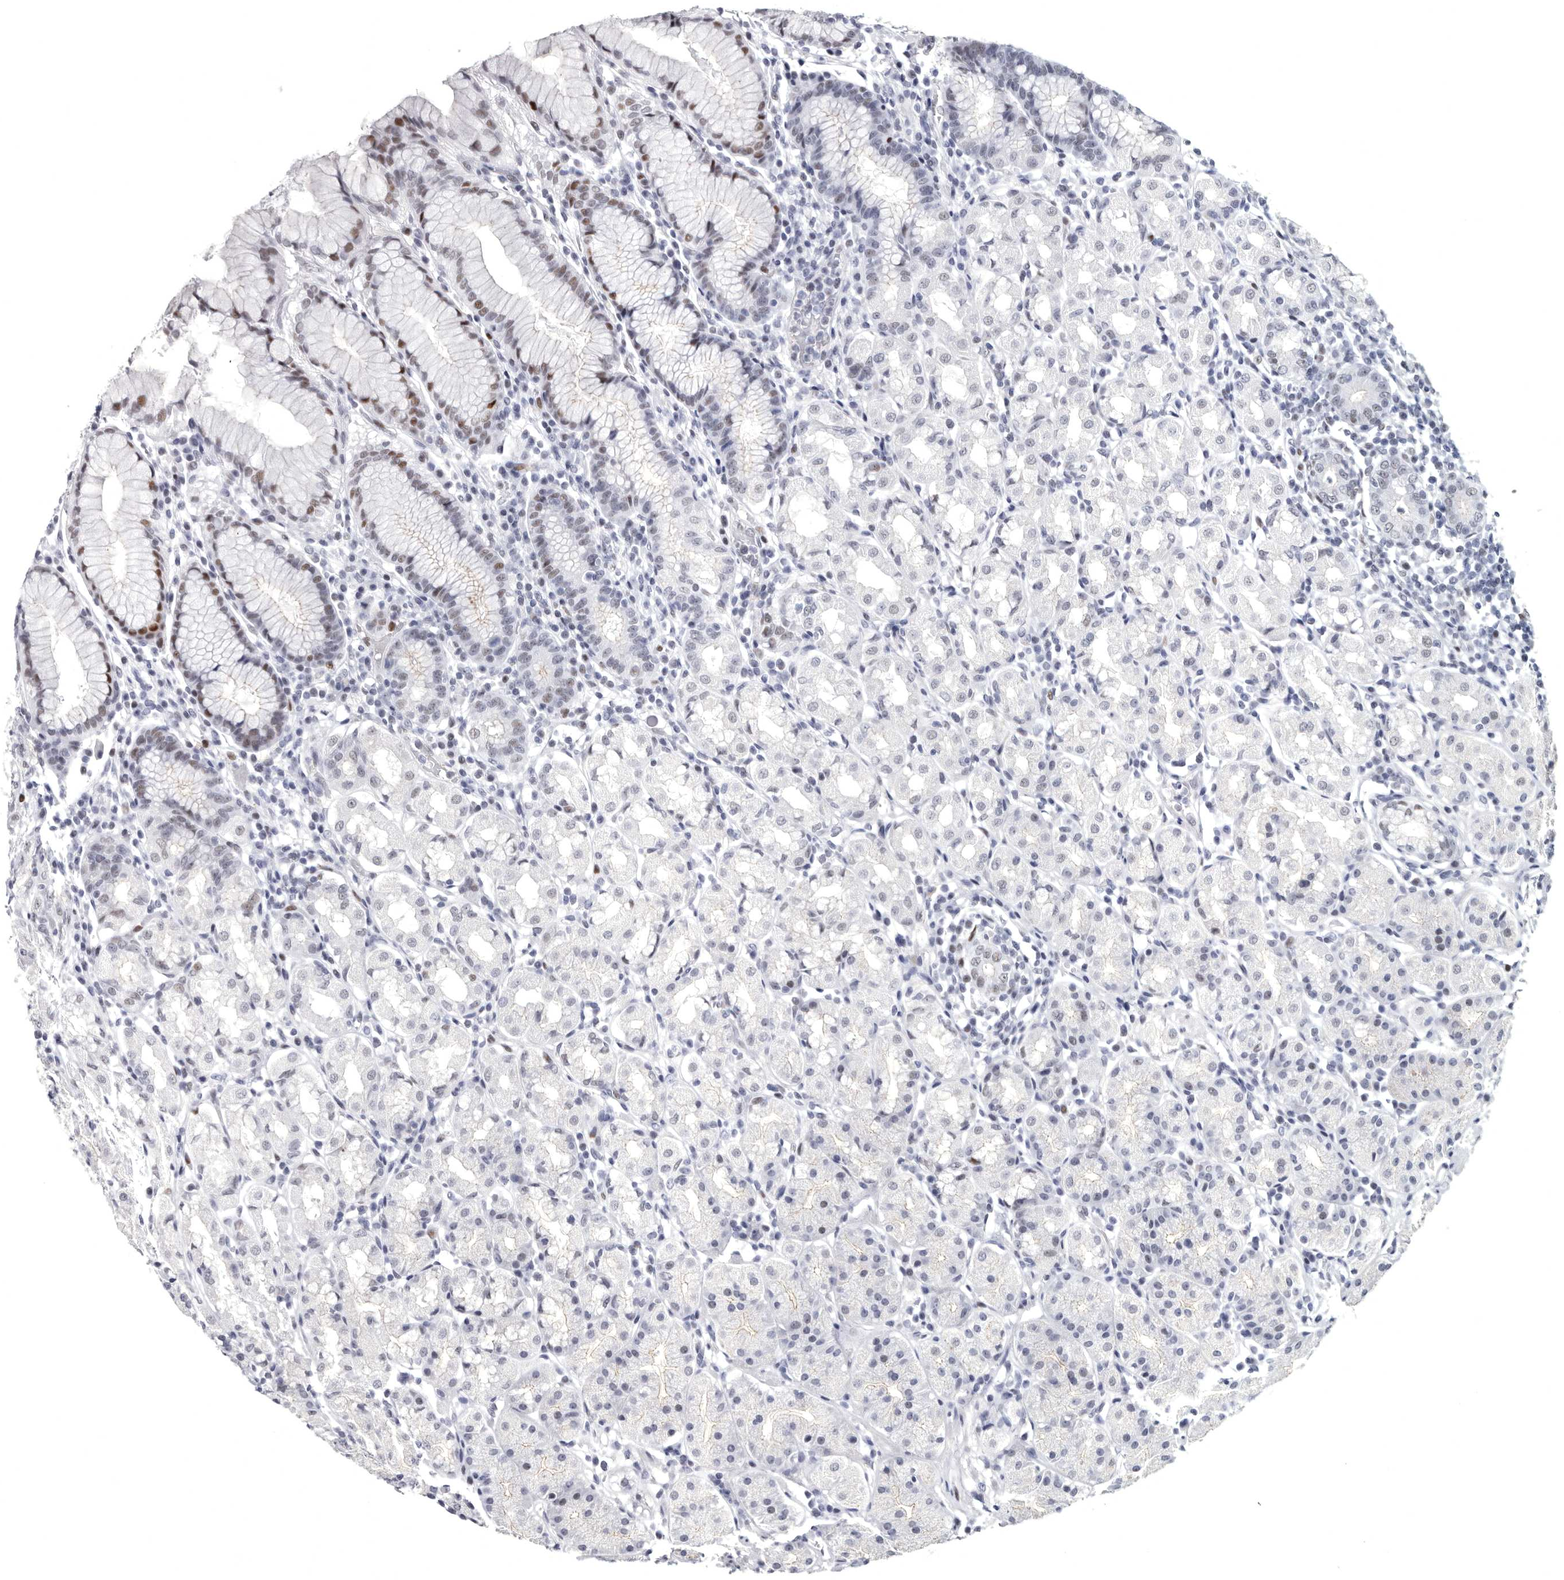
{"staining": {"intensity": "moderate", "quantity": "<25%", "location": "nuclear"}, "tissue": "stomach", "cell_type": "Glandular cells", "image_type": "normal", "snomed": [{"axis": "morphology", "description": "Normal tissue, NOS"}, {"axis": "topography", "description": "Stomach, lower"}], "caption": "Immunohistochemistry (IHC) of unremarkable stomach reveals low levels of moderate nuclear staining in approximately <25% of glandular cells. The staining is performed using DAB (3,3'-diaminobenzidine) brown chromogen to label protein expression. The nuclei are counter-stained blue using hematoxylin.", "gene": "WRAP73", "patient": {"sex": "female", "age": 56}}